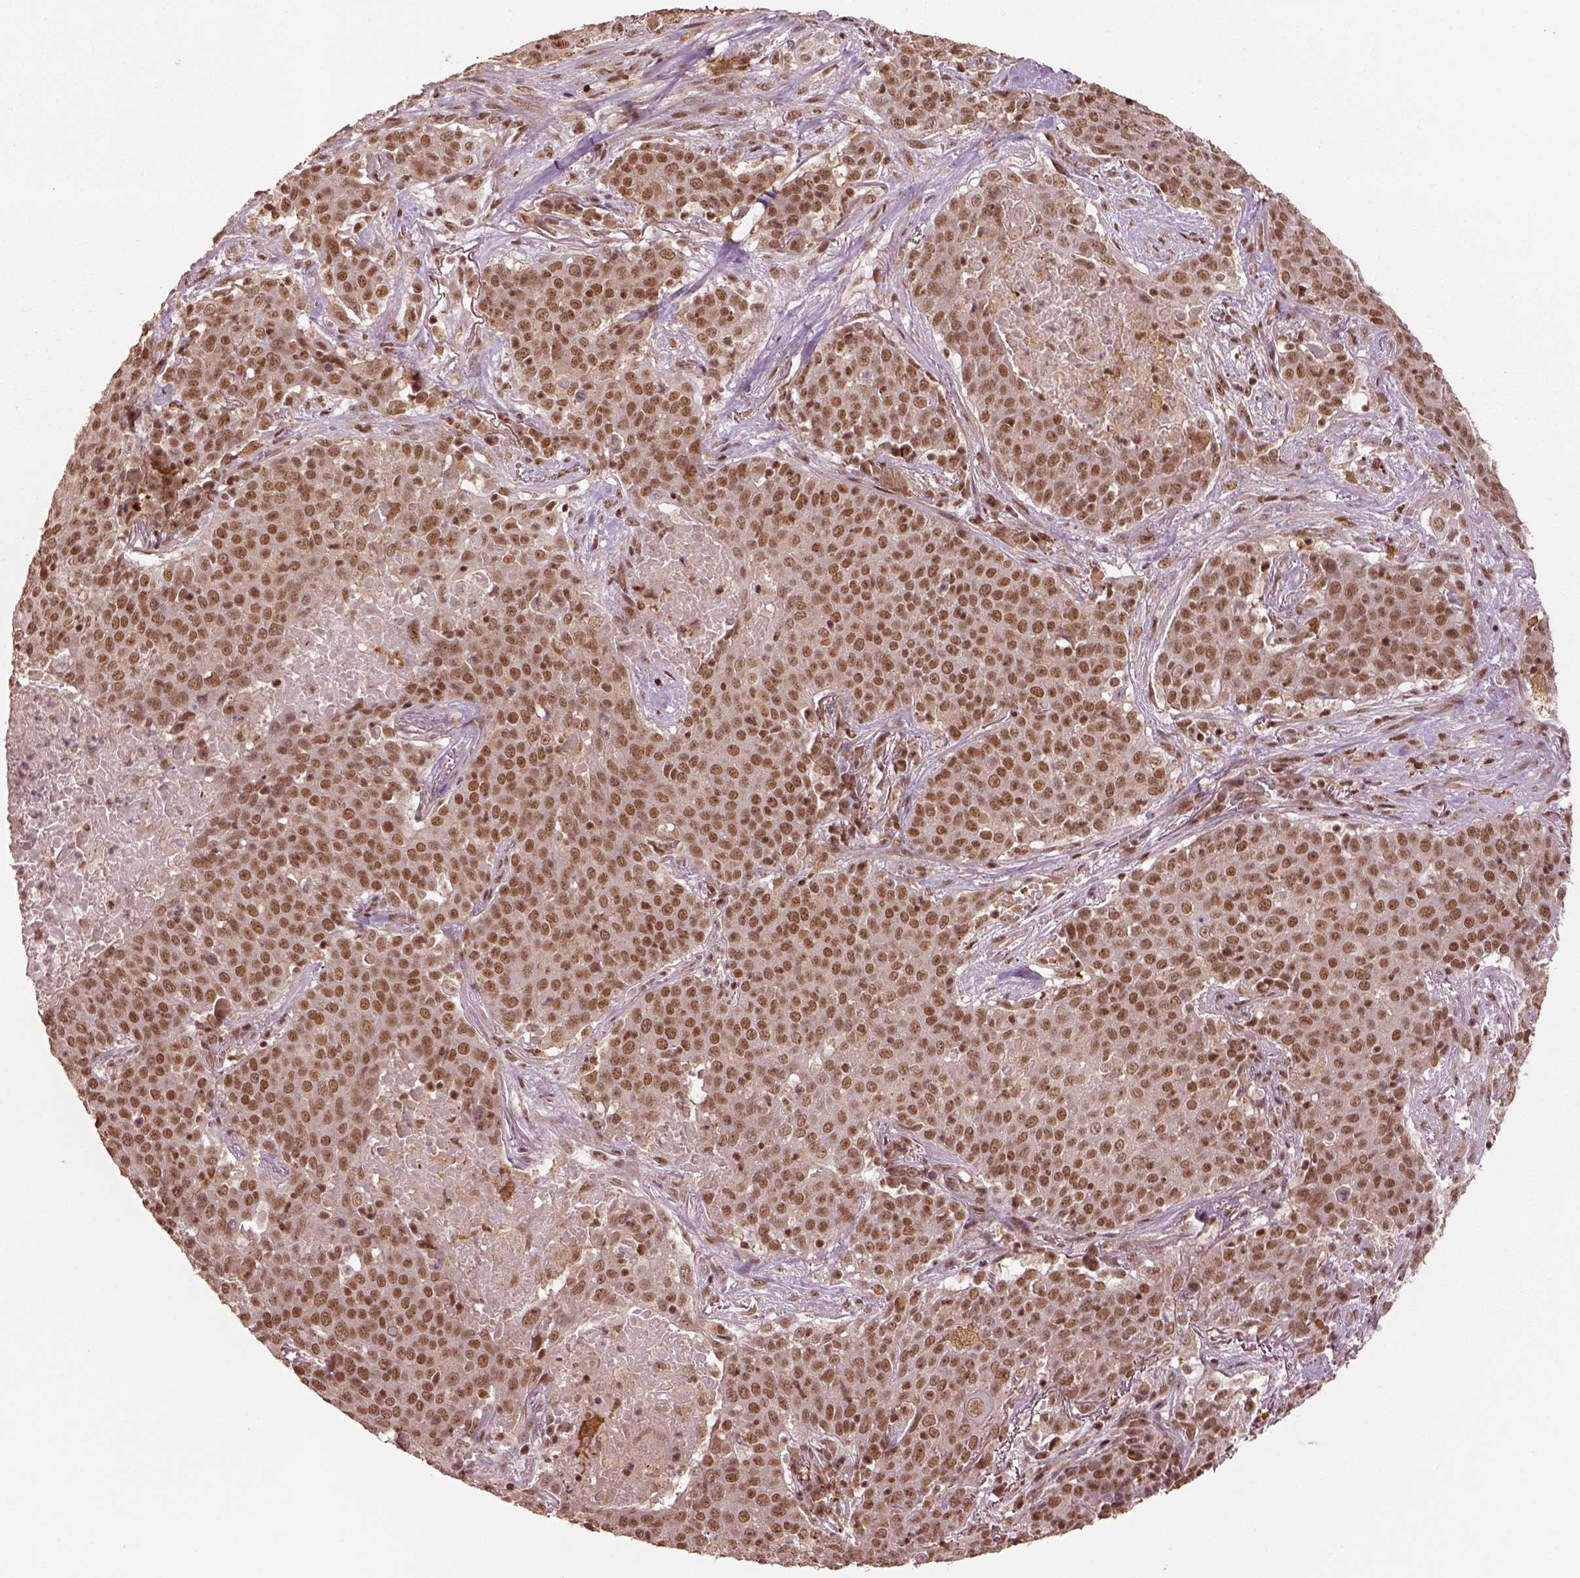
{"staining": {"intensity": "moderate", "quantity": ">75%", "location": "nuclear"}, "tissue": "lung cancer", "cell_type": "Tumor cells", "image_type": "cancer", "snomed": [{"axis": "morphology", "description": "Squamous cell carcinoma, NOS"}, {"axis": "topography", "description": "Lung"}], "caption": "Immunohistochemical staining of human lung cancer (squamous cell carcinoma) exhibits medium levels of moderate nuclear protein positivity in about >75% of tumor cells.", "gene": "BRD9", "patient": {"sex": "male", "age": 82}}